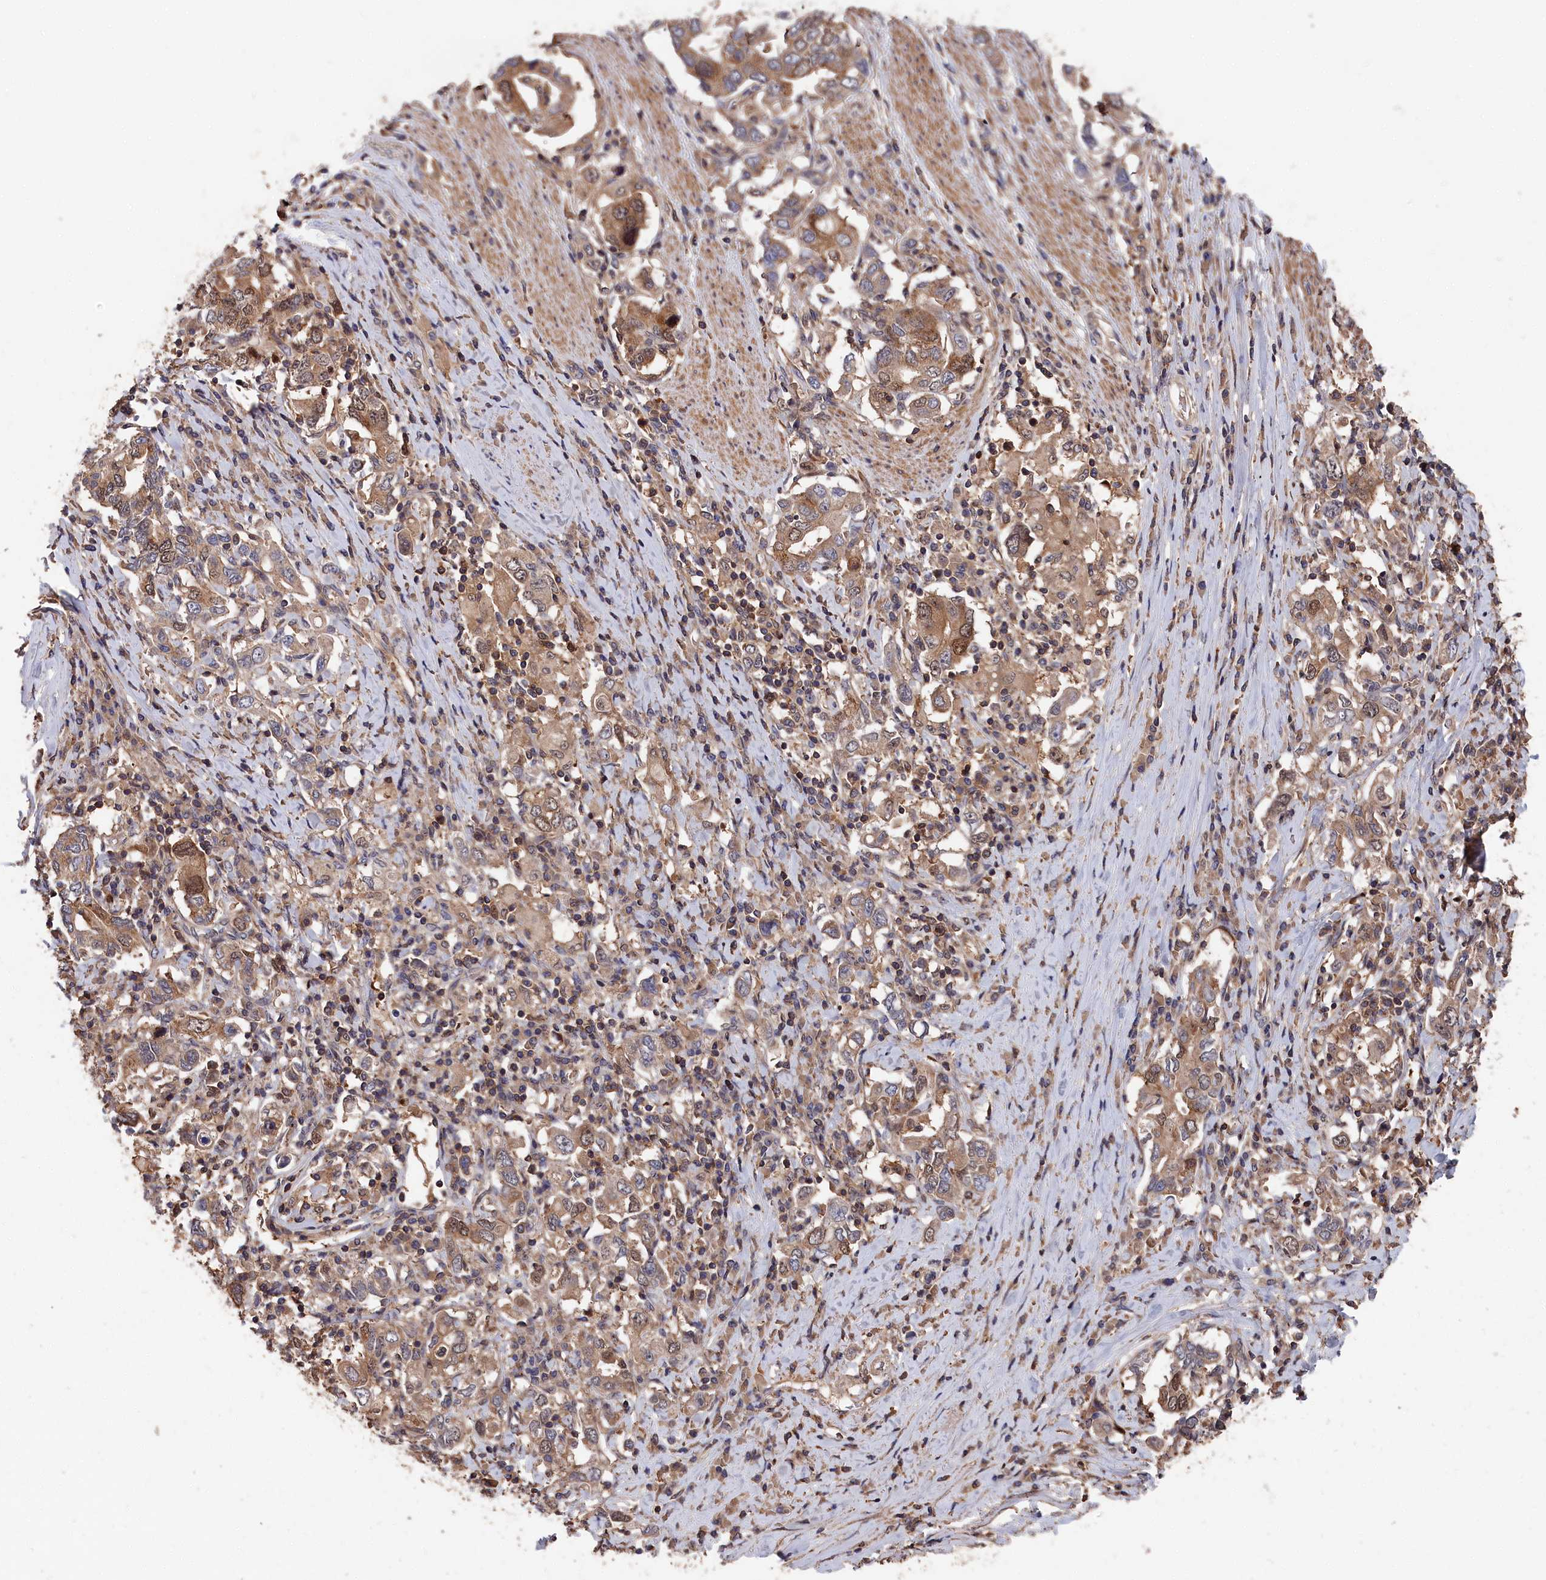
{"staining": {"intensity": "moderate", "quantity": ">75%", "location": "cytoplasmic/membranous"}, "tissue": "stomach cancer", "cell_type": "Tumor cells", "image_type": "cancer", "snomed": [{"axis": "morphology", "description": "Adenocarcinoma, NOS"}, {"axis": "topography", "description": "Stomach, upper"}, {"axis": "topography", "description": "Stomach"}], "caption": "Stomach cancer stained for a protein exhibits moderate cytoplasmic/membranous positivity in tumor cells.", "gene": "RMI2", "patient": {"sex": "male", "age": 62}}